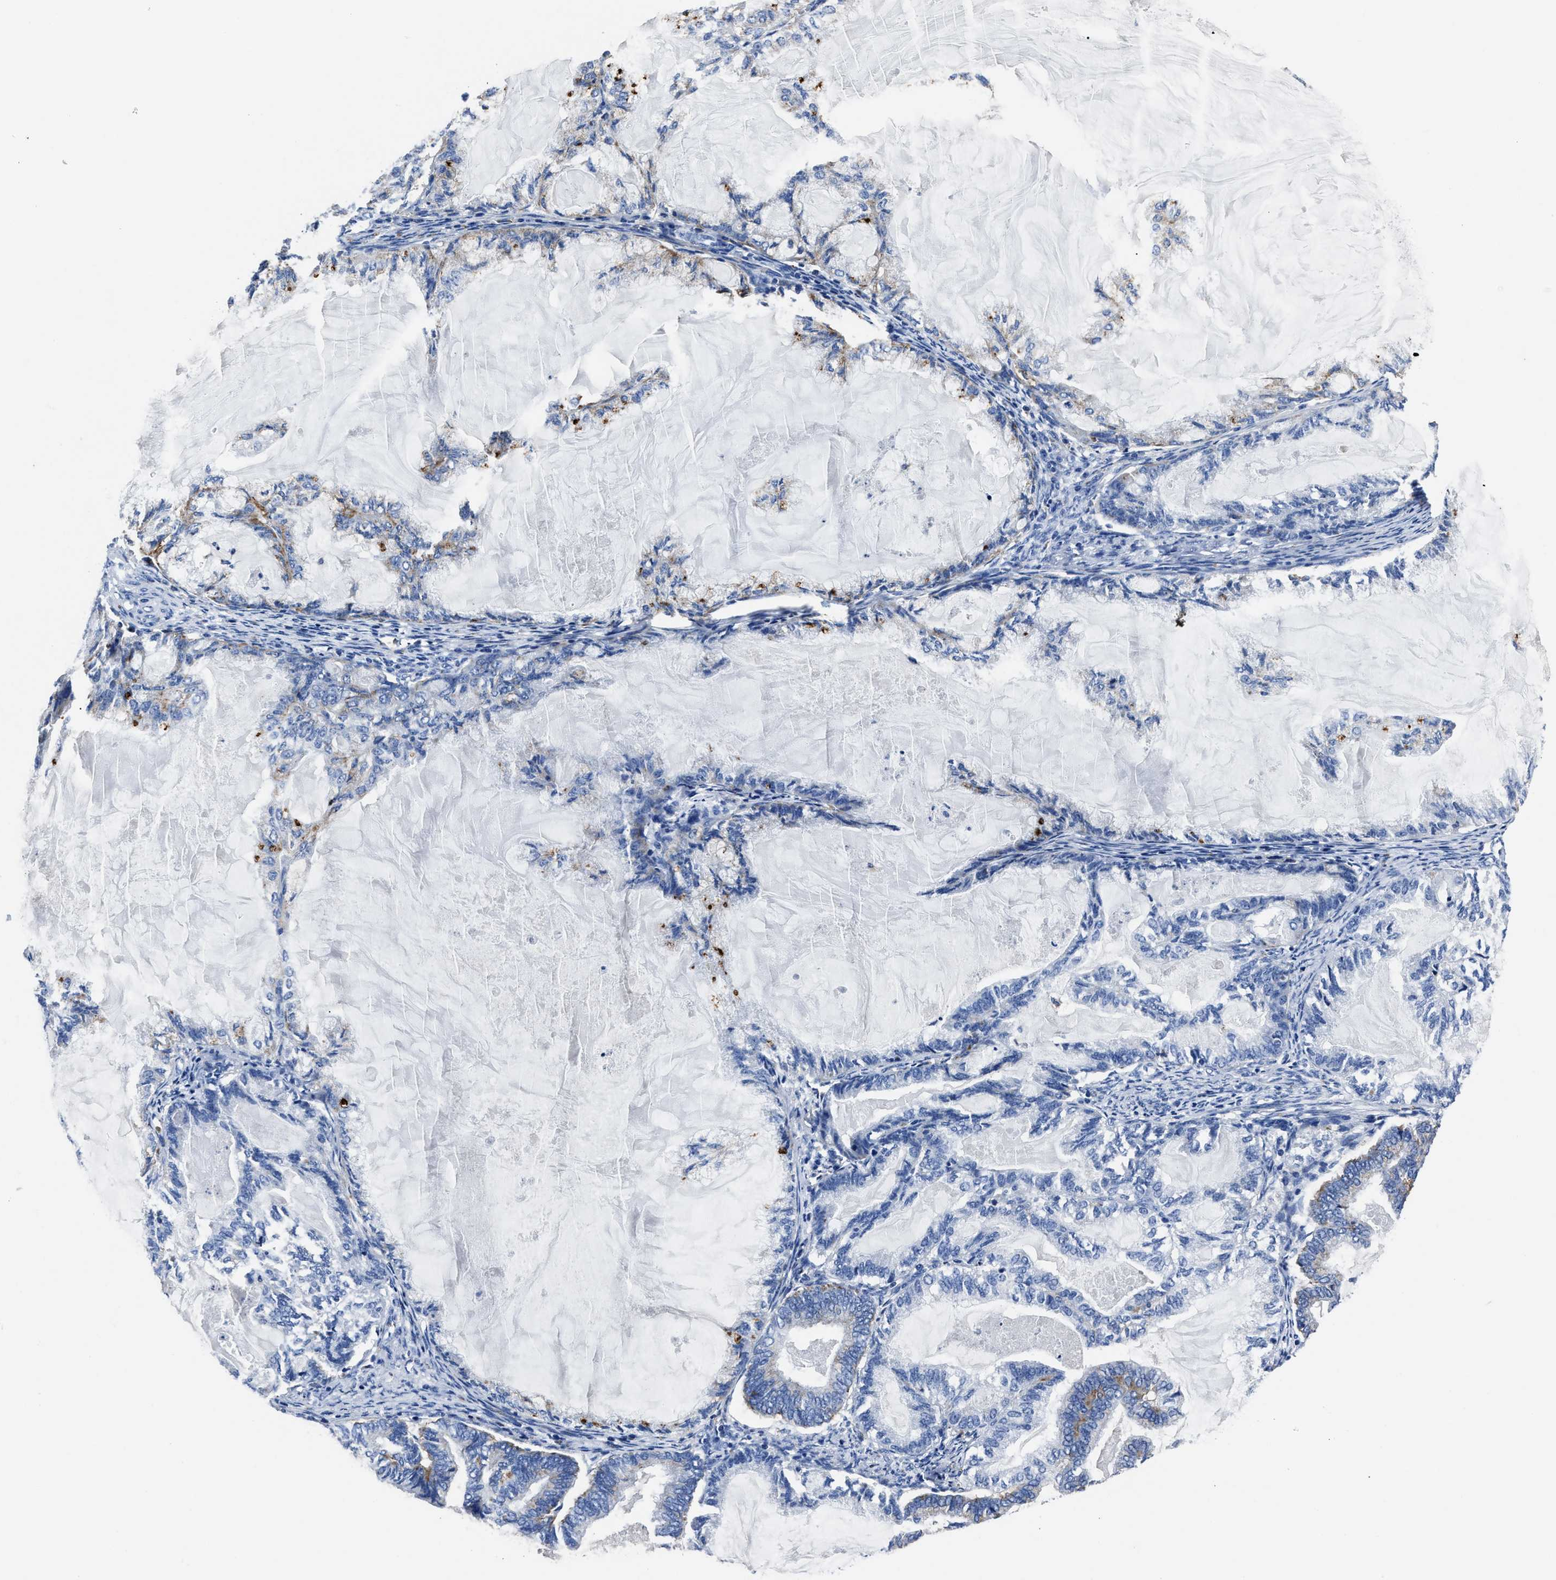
{"staining": {"intensity": "negative", "quantity": "none", "location": "none"}, "tissue": "endometrial cancer", "cell_type": "Tumor cells", "image_type": "cancer", "snomed": [{"axis": "morphology", "description": "Adenocarcinoma, NOS"}, {"axis": "topography", "description": "Endometrium"}], "caption": "The image shows no significant positivity in tumor cells of adenocarcinoma (endometrial). The staining was performed using DAB (3,3'-diaminobenzidine) to visualize the protein expression in brown, while the nuclei were stained in blue with hematoxylin (Magnification: 20x).", "gene": "LAMTOR4", "patient": {"sex": "female", "age": 86}}